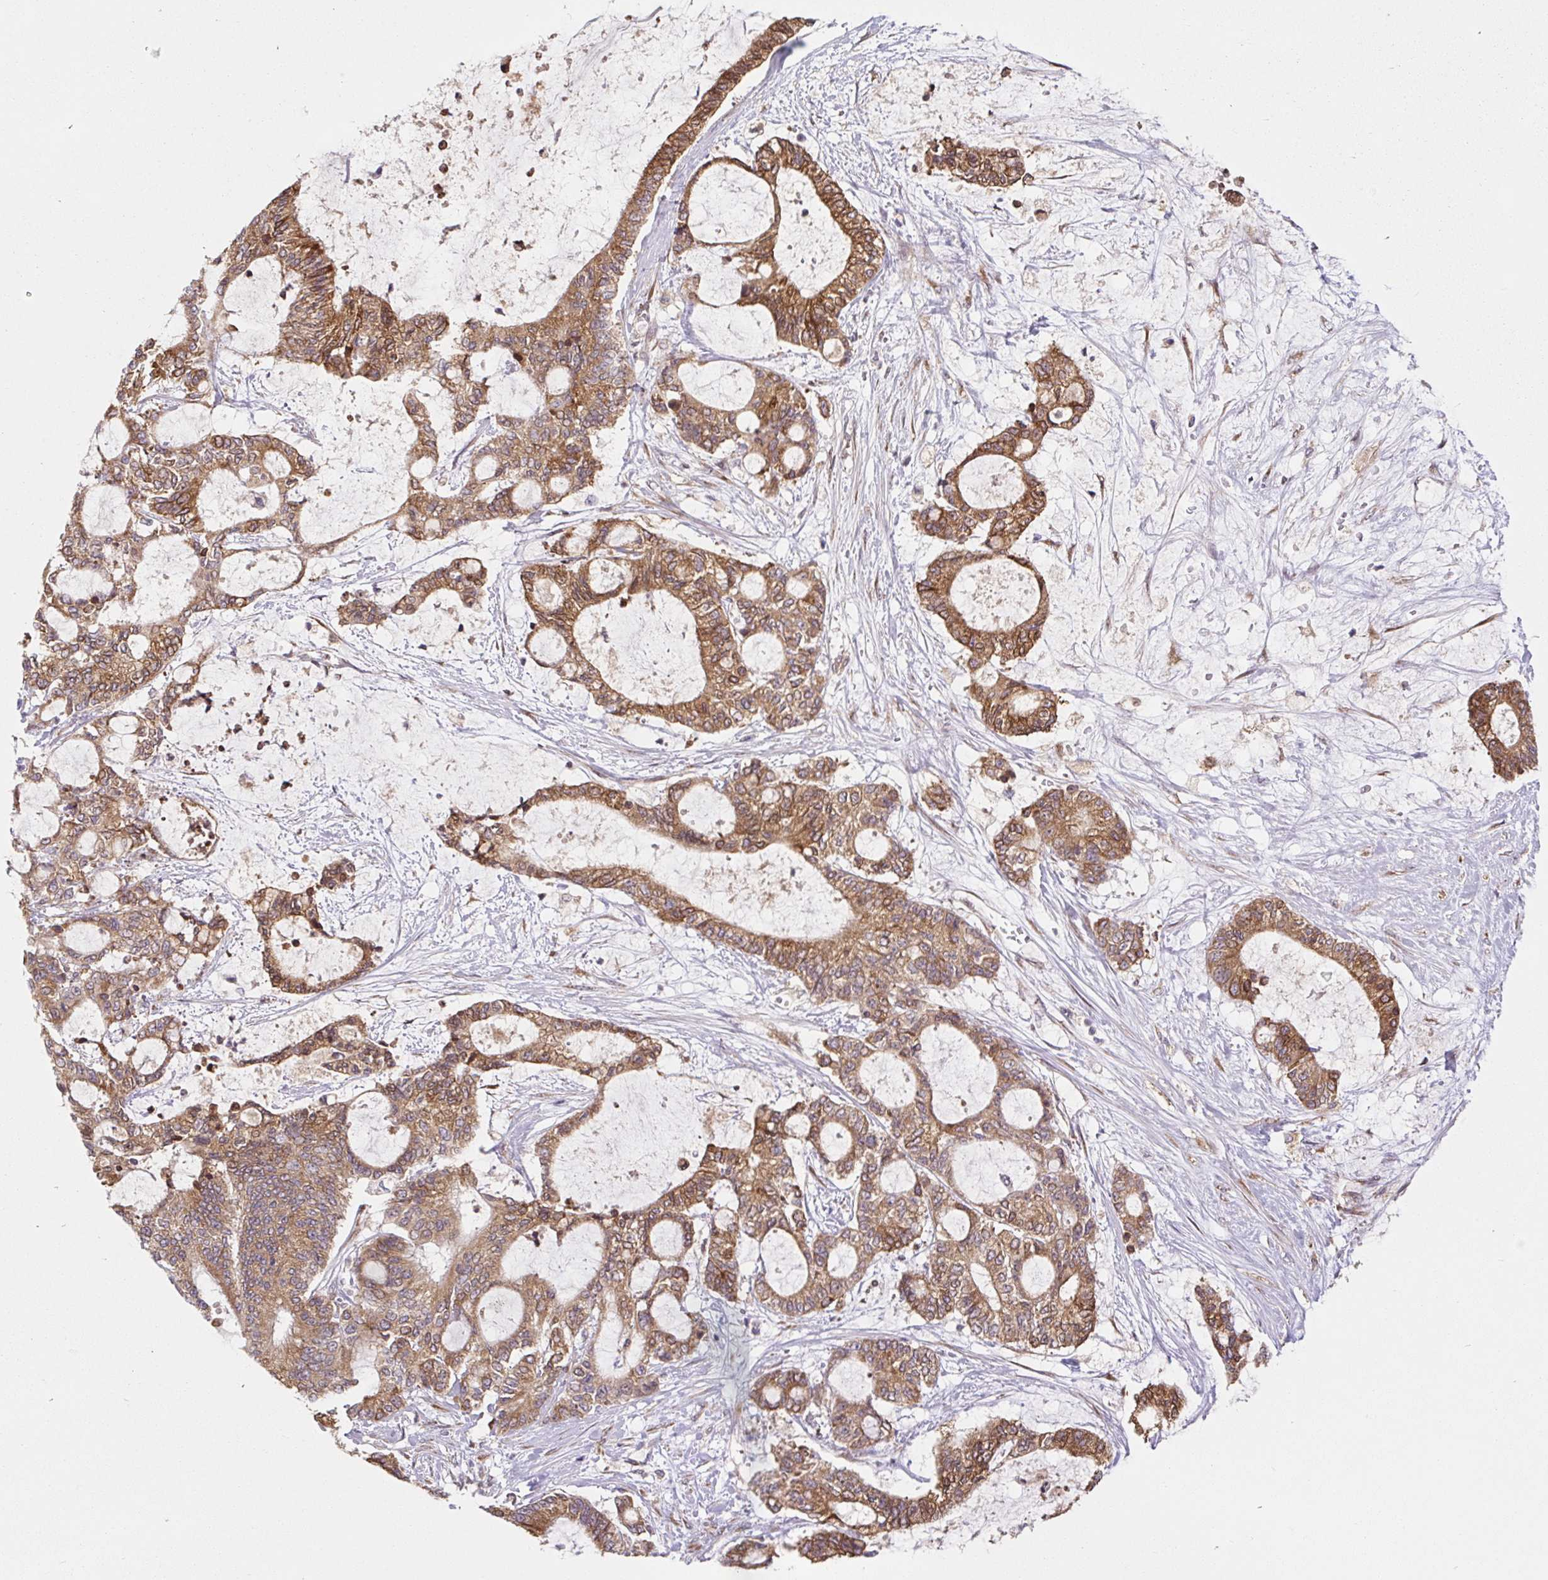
{"staining": {"intensity": "moderate", "quantity": ">75%", "location": "cytoplasmic/membranous"}, "tissue": "liver cancer", "cell_type": "Tumor cells", "image_type": "cancer", "snomed": [{"axis": "morphology", "description": "Normal tissue, NOS"}, {"axis": "morphology", "description": "Cholangiocarcinoma"}, {"axis": "topography", "description": "Liver"}, {"axis": "topography", "description": "Peripheral nerve tissue"}], "caption": "Protein analysis of liver cholangiocarcinoma tissue demonstrates moderate cytoplasmic/membranous staining in approximately >75% of tumor cells.", "gene": "LYPD5", "patient": {"sex": "female", "age": 73}}